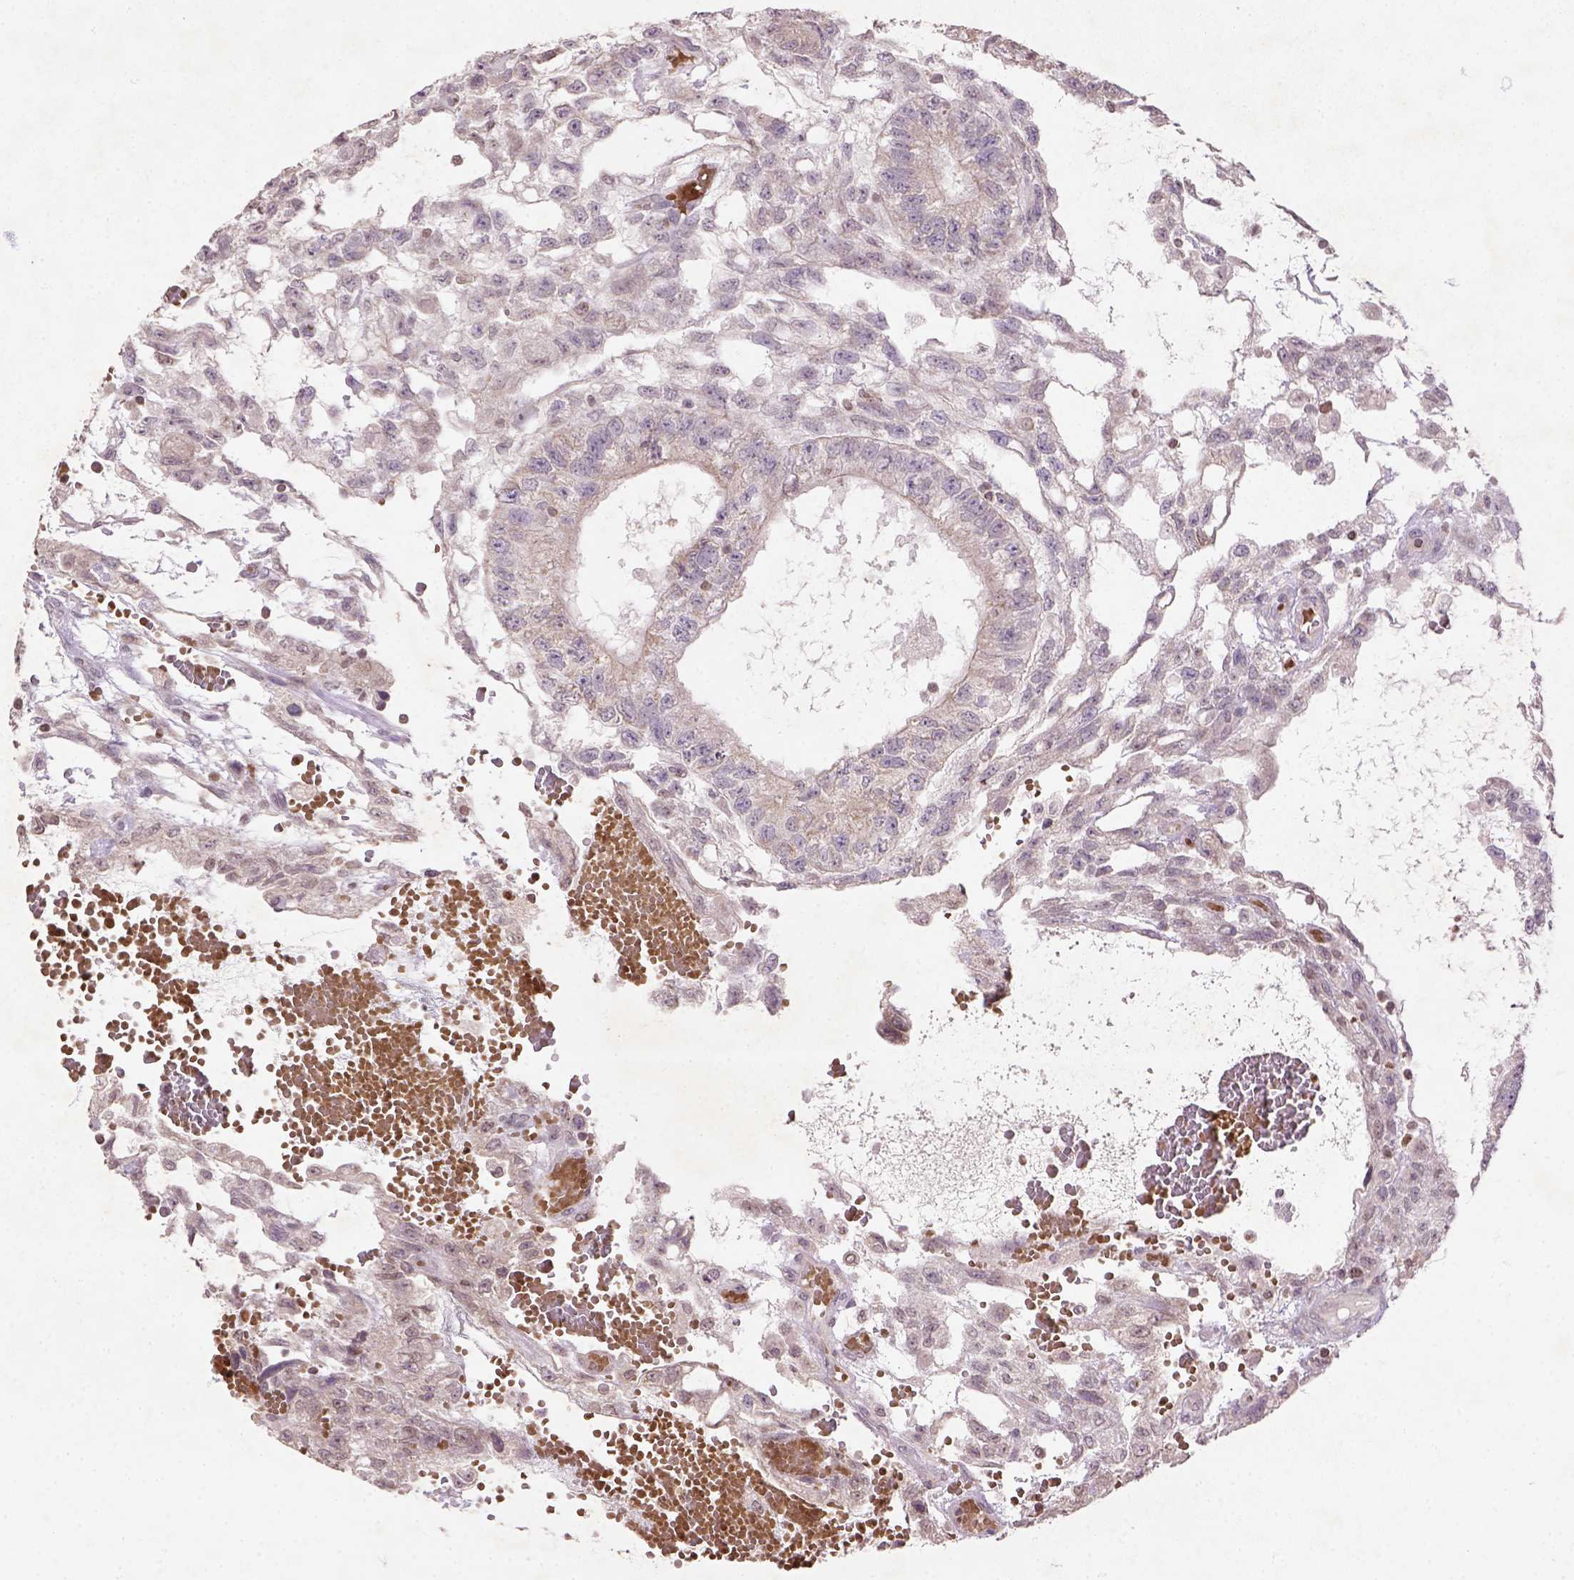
{"staining": {"intensity": "weak", "quantity": ">75%", "location": "cytoplasmic/membranous"}, "tissue": "testis cancer", "cell_type": "Tumor cells", "image_type": "cancer", "snomed": [{"axis": "morphology", "description": "Carcinoma, Embryonal, NOS"}, {"axis": "topography", "description": "Testis"}], "caption": "Protein analysis of testis embryonal carcinoma tissue demonstrates weak cytoplasmic/membranous positivity in approximately >75% of tumor cells. The staining was performed using DAB (3,3'-diaminobenzidine) to visualize the protein expression in brown, while the nuclei were stained in blue with hematoxylin (Magnification: 20x).", "gene": "NUDT3", "patient": {"sex": "male", "age": 32}}